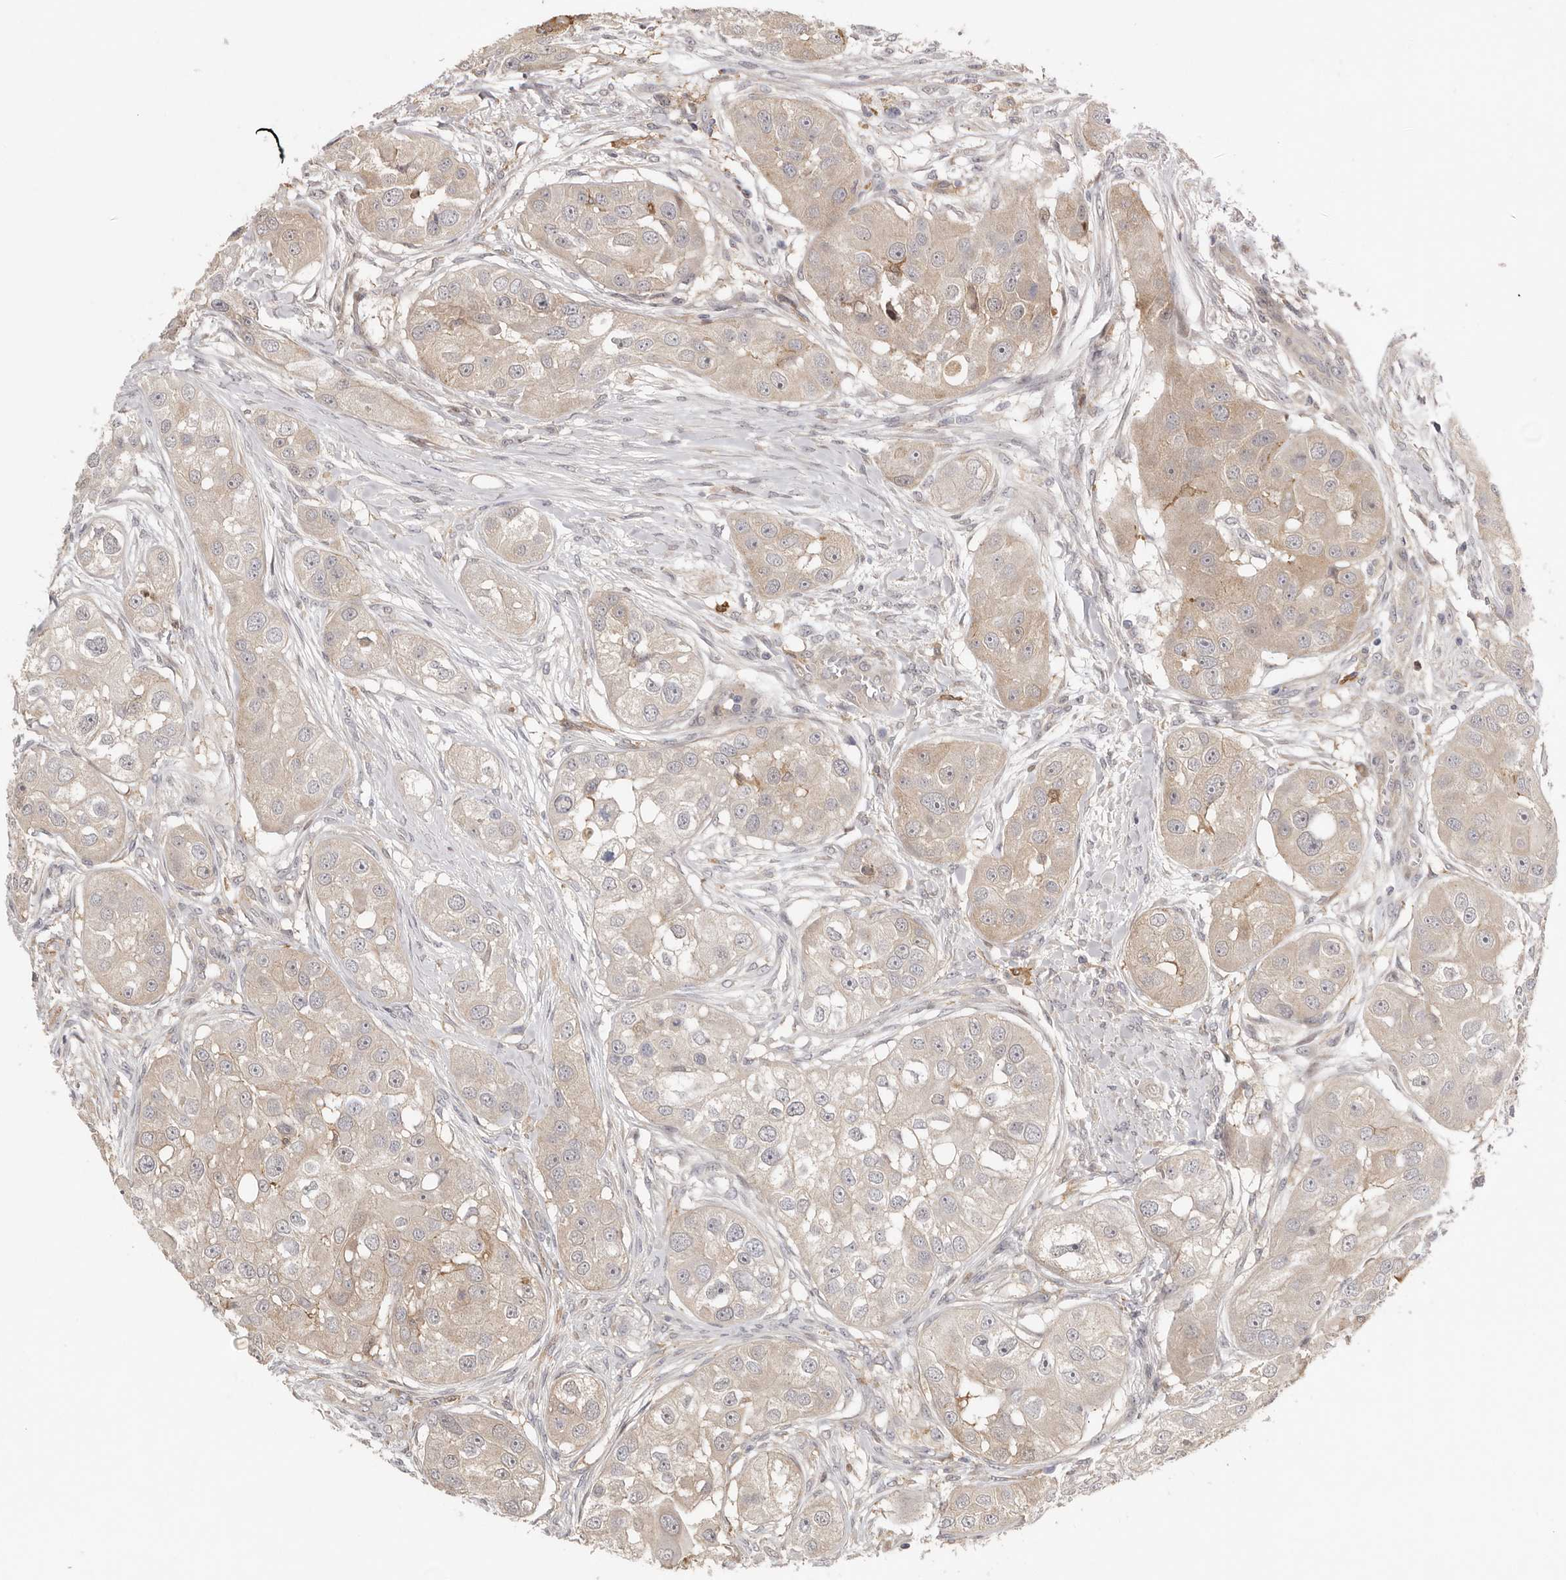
{"staining": {"intensity": "weak", "quantity": "25%-75%", "location": "cytoplasmic/membranous"}, "tissue": "head and neck cancer", "cell_type": "Tumor cells", "image_type": "cancer", "snomed": [{"axis": "morphology", "description": "Normal tissue, NOS"}, {"axis": "morphology", "description": "Squamous cell carcinoma, NOS"}, {"axis": "topography", "description": "Skeletal muscle"}, {"axis": "topography", "description": "Head-Neck"}], "caption": "Human head and neck squamous cell carcinoma stained for a protein (brown) demonstrates weak cytoplasmic/membranous positive staining in about 25%-75% of tumor cells.", "gene": "MSRB2", "patient": {"sex": "male", "age": 51}}